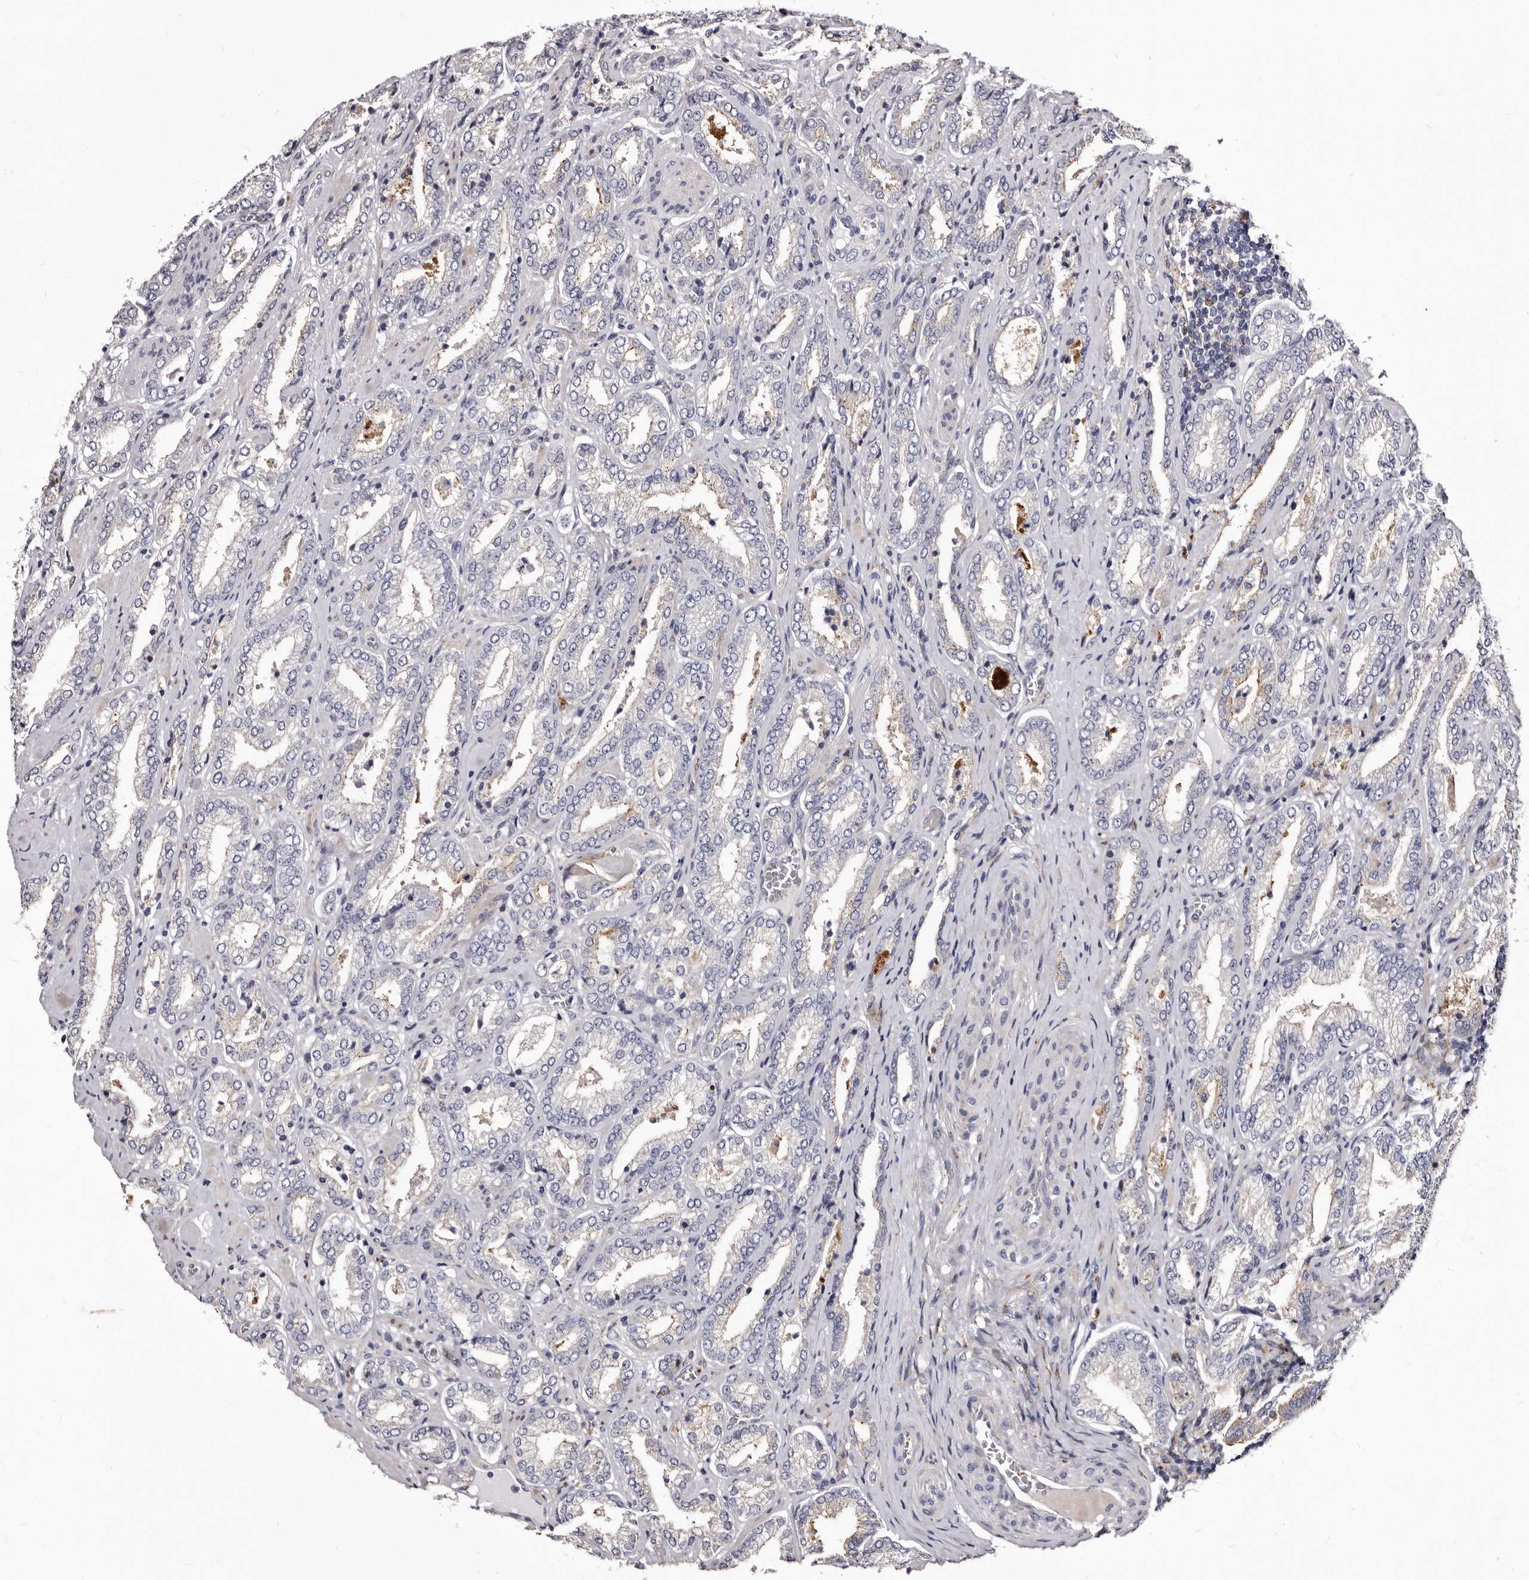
{"staining": {"intensity": "moderate", "quantity": "<25%", "location": "cytoplasmic/membranous"}, "tissue": "prostate cancer", "cell_type": "Tumor cells", "image_type": "cancer", "snomed": [{"axis": "morphology", "description": "Adenocarcinoma, Low grade"}, {"axis": "topography", "description": "Prostate"}], "caption": "Adenocarcinoma (low-grade) (prostate) was stained to show a protein in brown. There is low levels of moderate cytoplasmic/membranous staining in about <25% of tumor cells.", "gene": "AUNIP", "patient": {"sex": "male", "age": 62}}